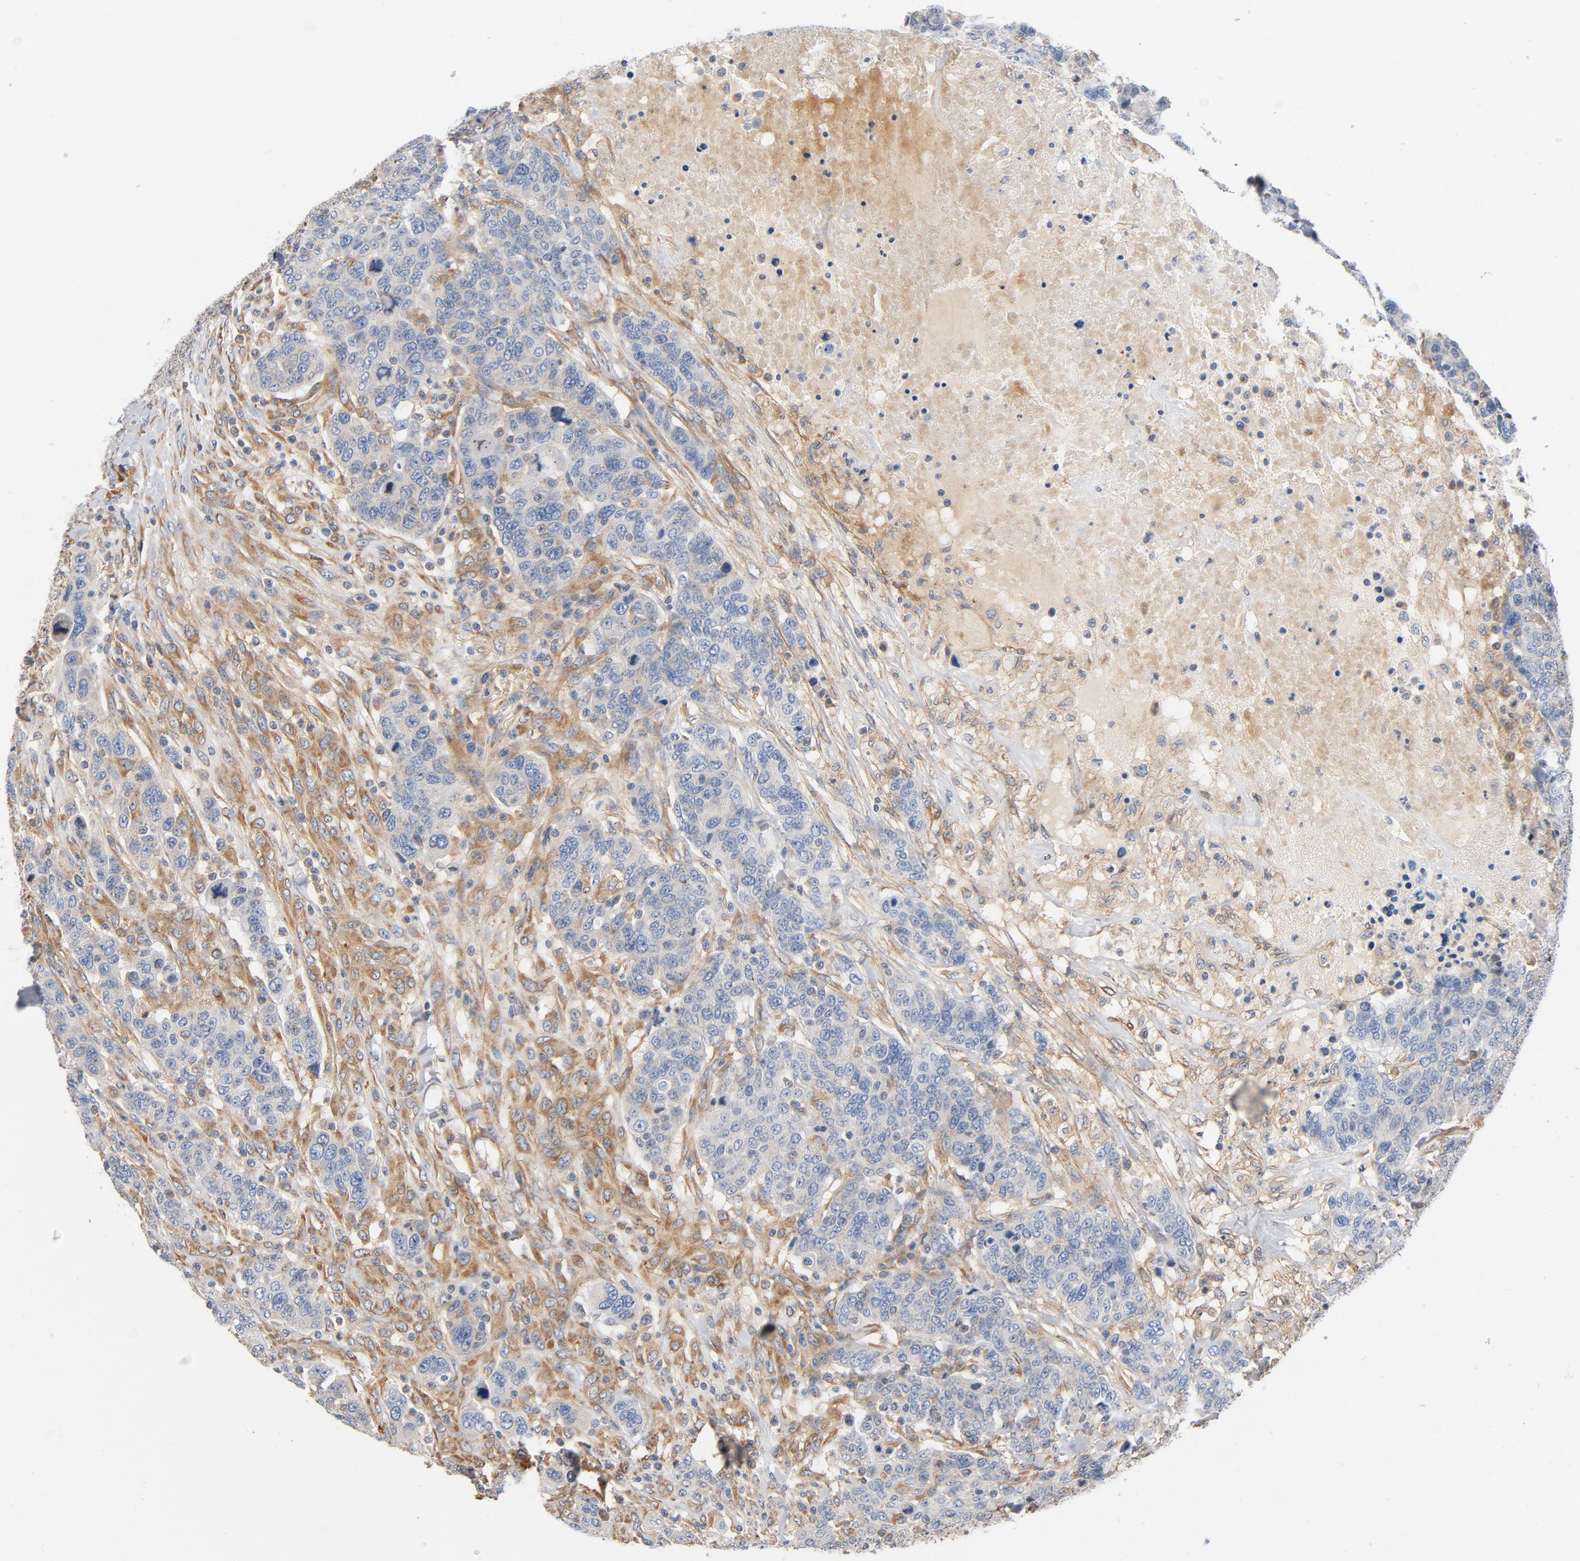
{"staining": {"intensity": "negative", "quantity": "none", "location": "none"}, "tissue": "breast cancer", "cell_type": "Tumor cells", "image_type": "cancer", "snomed": [{"axis": "morphology", "description": "Duct carcinoma"}, {"axis": "topography", "description": "Breast"}], "caption": "This photomicrograph is of infiltrating ductal carcinoma (breast) stained with immunohistochemistry to label a protein in brown with the nuclei are counter-stained blue. There is no expression in tumor cells.", "gene": "ILK", "patient": {"sex": "female", "age": 37}}